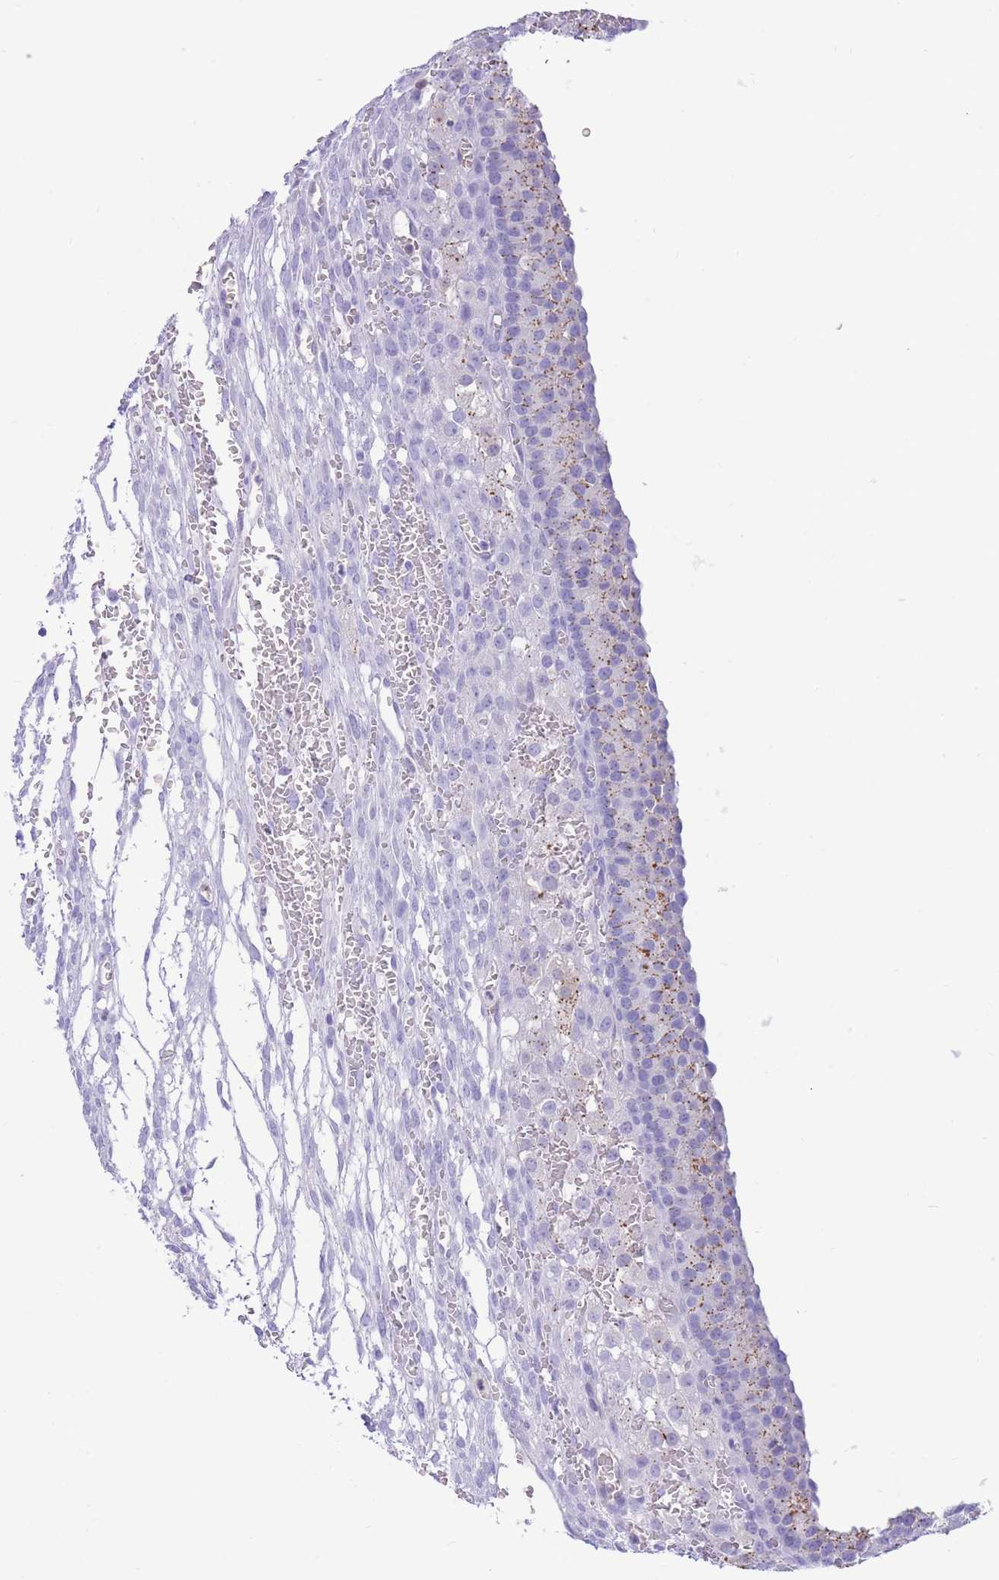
{"staining": {"intensity": "weak", "quantity": "25%-75%", "location": "cytoplasmic/membranous"}, "tissue": "ovary", "cell_type": "Follicle cells", "image_type": "normal", "snomed": [{"axis": "morphology", "description": "Normal tissue, NOS"}, {"axis": "topography", "description": "Ovary"}], "caption": "Follicle cells reveal weak cytoplasmic/membranous expression in approximately 25%-75% of cells in normal ovary. (IHC, brightfield microscopy, high magnification).", "gene": "SULT1A1", "patient": {"sex": "female", "age": 39}}